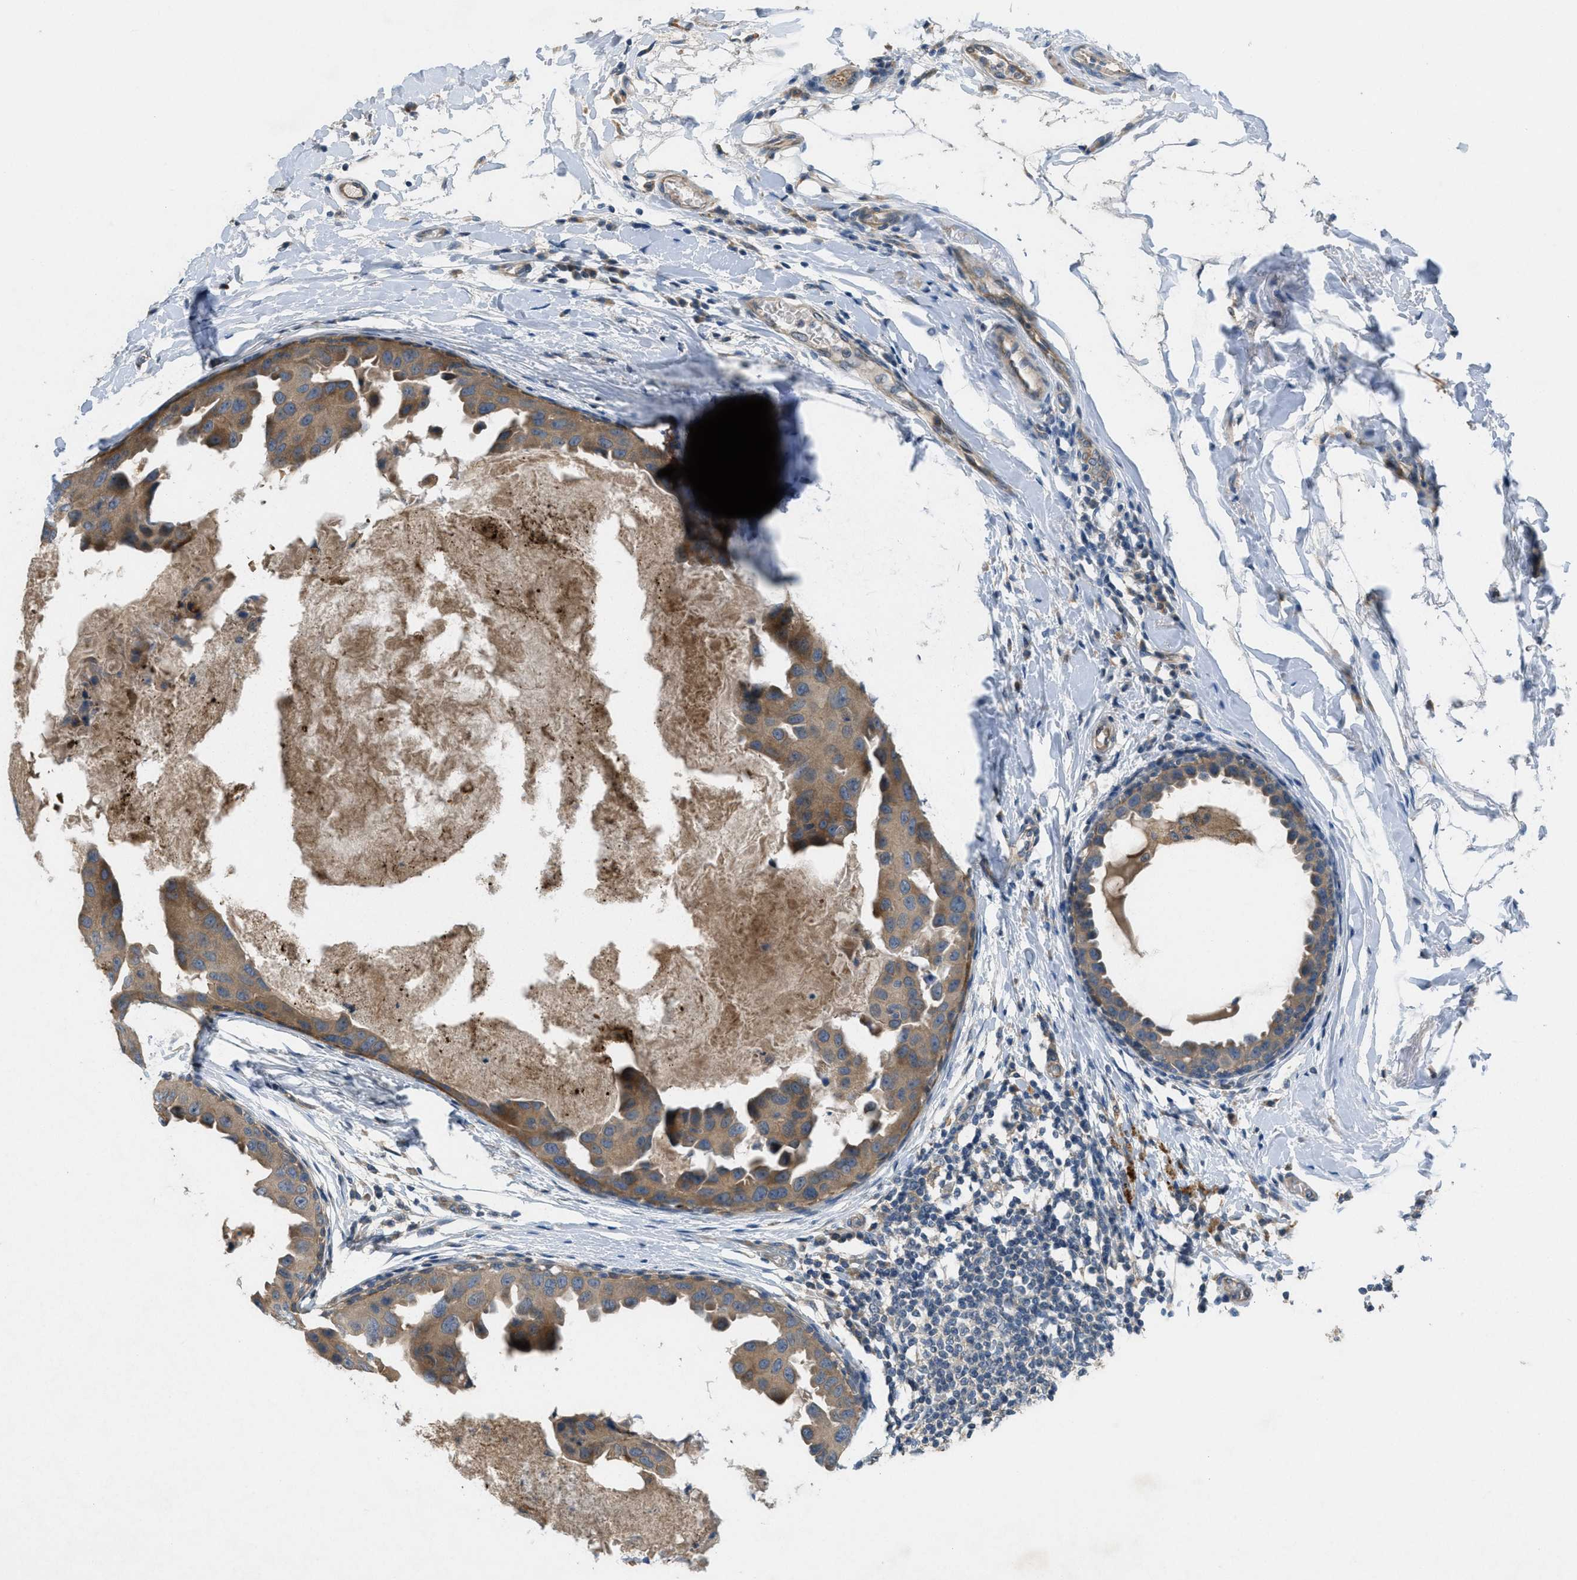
{"staining": {"intensity": "moderate", "quantity": ">75%", "location": "cytoplasmic/membranous"}, "tissue": "breast cancer", "cell_type": "Tumor cells", "image_type": "cancer", "snomed": [{"axis": "morphology", "description": "Duct carcinoma"}, {"axis": "topography", "description": "Breast"}], "caption": "This image demonstrates IHC staining of human breast cancer (intraductal carcinoma), with medium moderate cytoplasmic/membranous positivity in approximately >75% of tumor cells.", "gene": "ADCY6", "patient": {"sex": "female", "age": 27}}